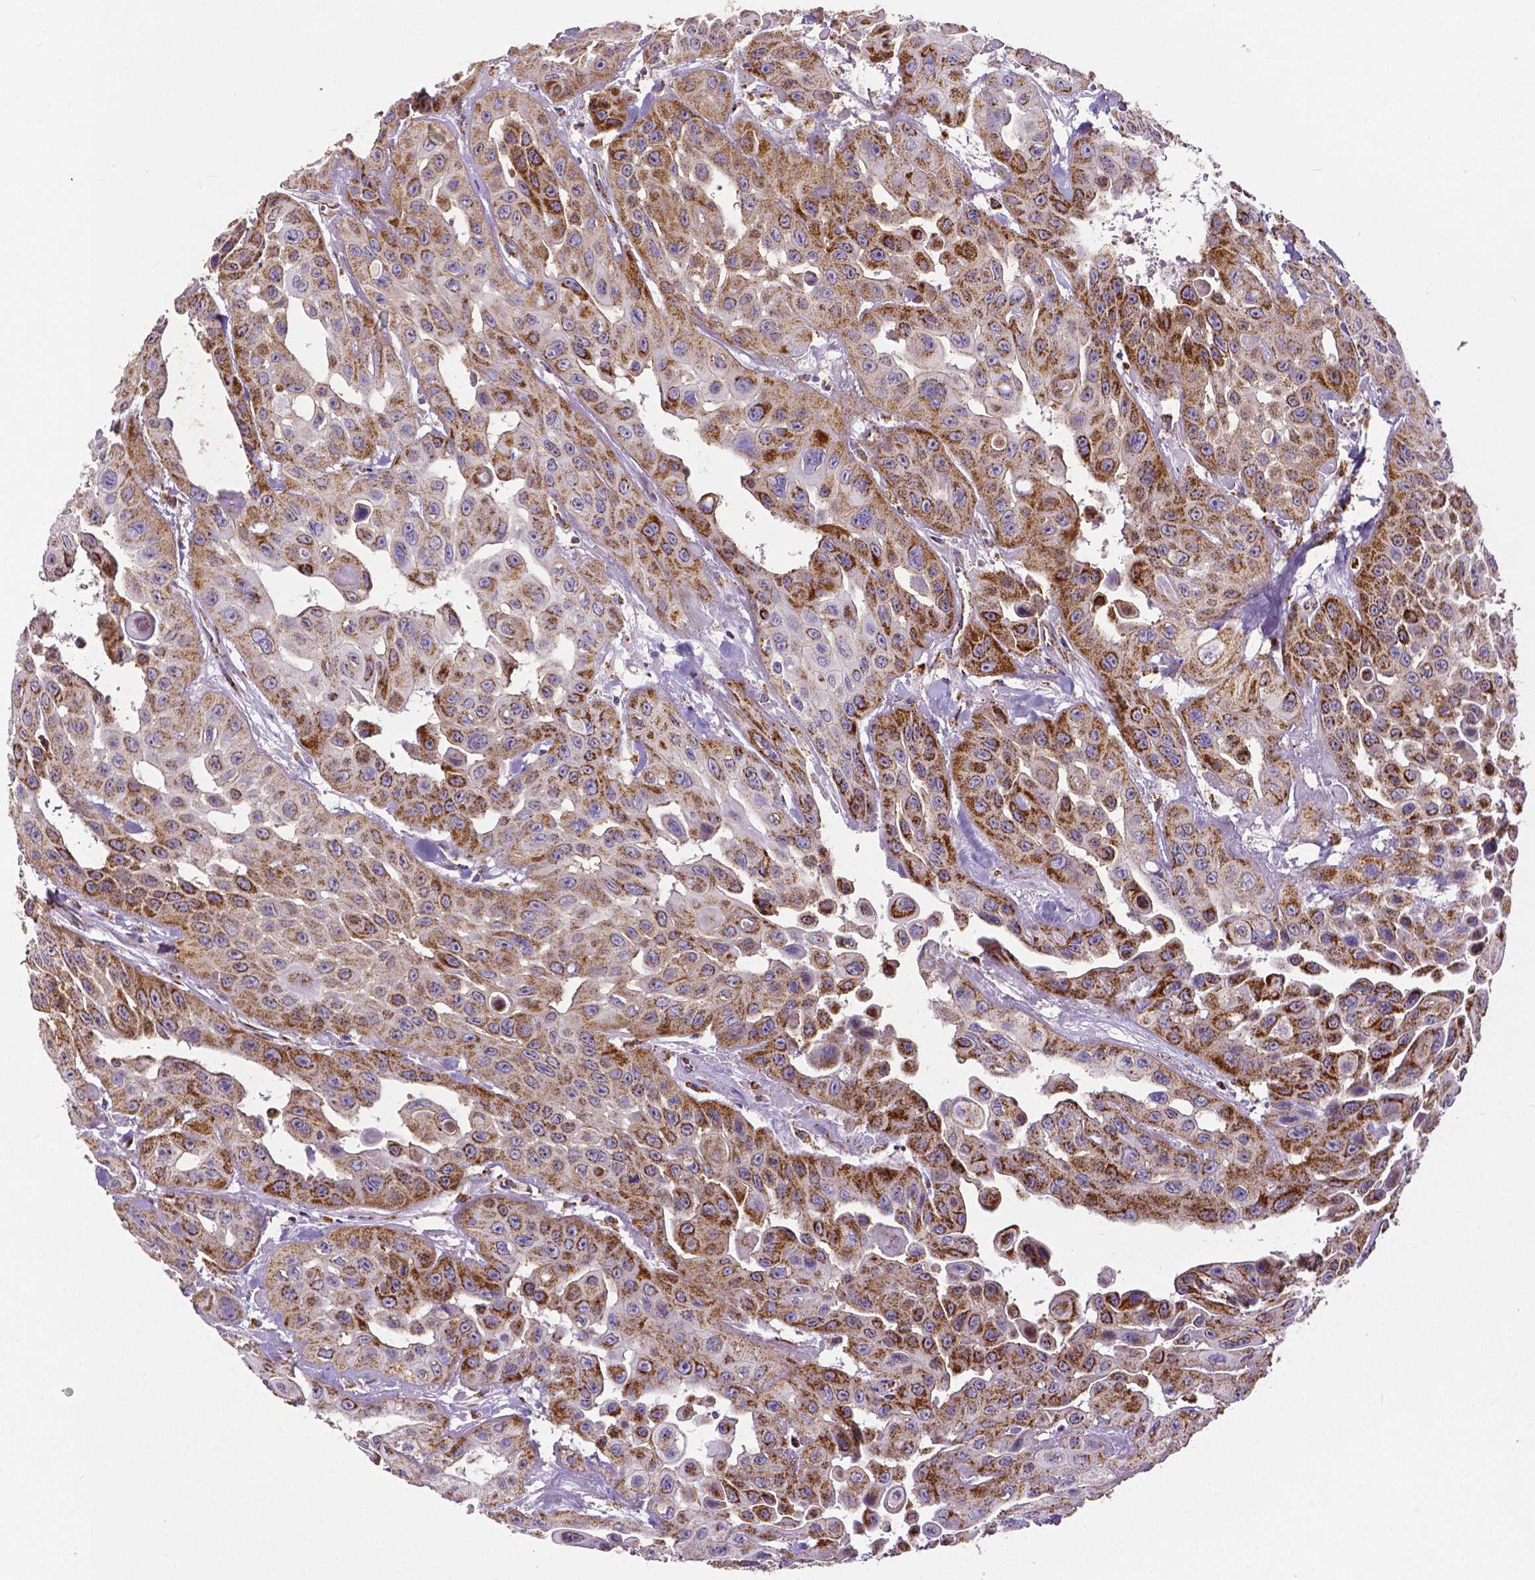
{"staining": {"intensity": "strong", "quantity": "25%-75%", "location": "cytoplasmic/membranous"}, "tissue": "head and neck cancer", "cell_type": "Tumor cells", "image_type": "cancer", "snomed": [{"axis": "morphology", "description": "Adenocarcinoma, NOS"}, {"axis": "topography", "description": "Head-Neck"}], "caption": "Strong cytoplasmic/membranous positivity for a protein is appreciated in approximately 25%-75% of tumor cells of adenocarcinoma (head and neck) using immunohistochemistry.", "gene": "MACC1", "patient": {"sex": "male", "age": 73}}